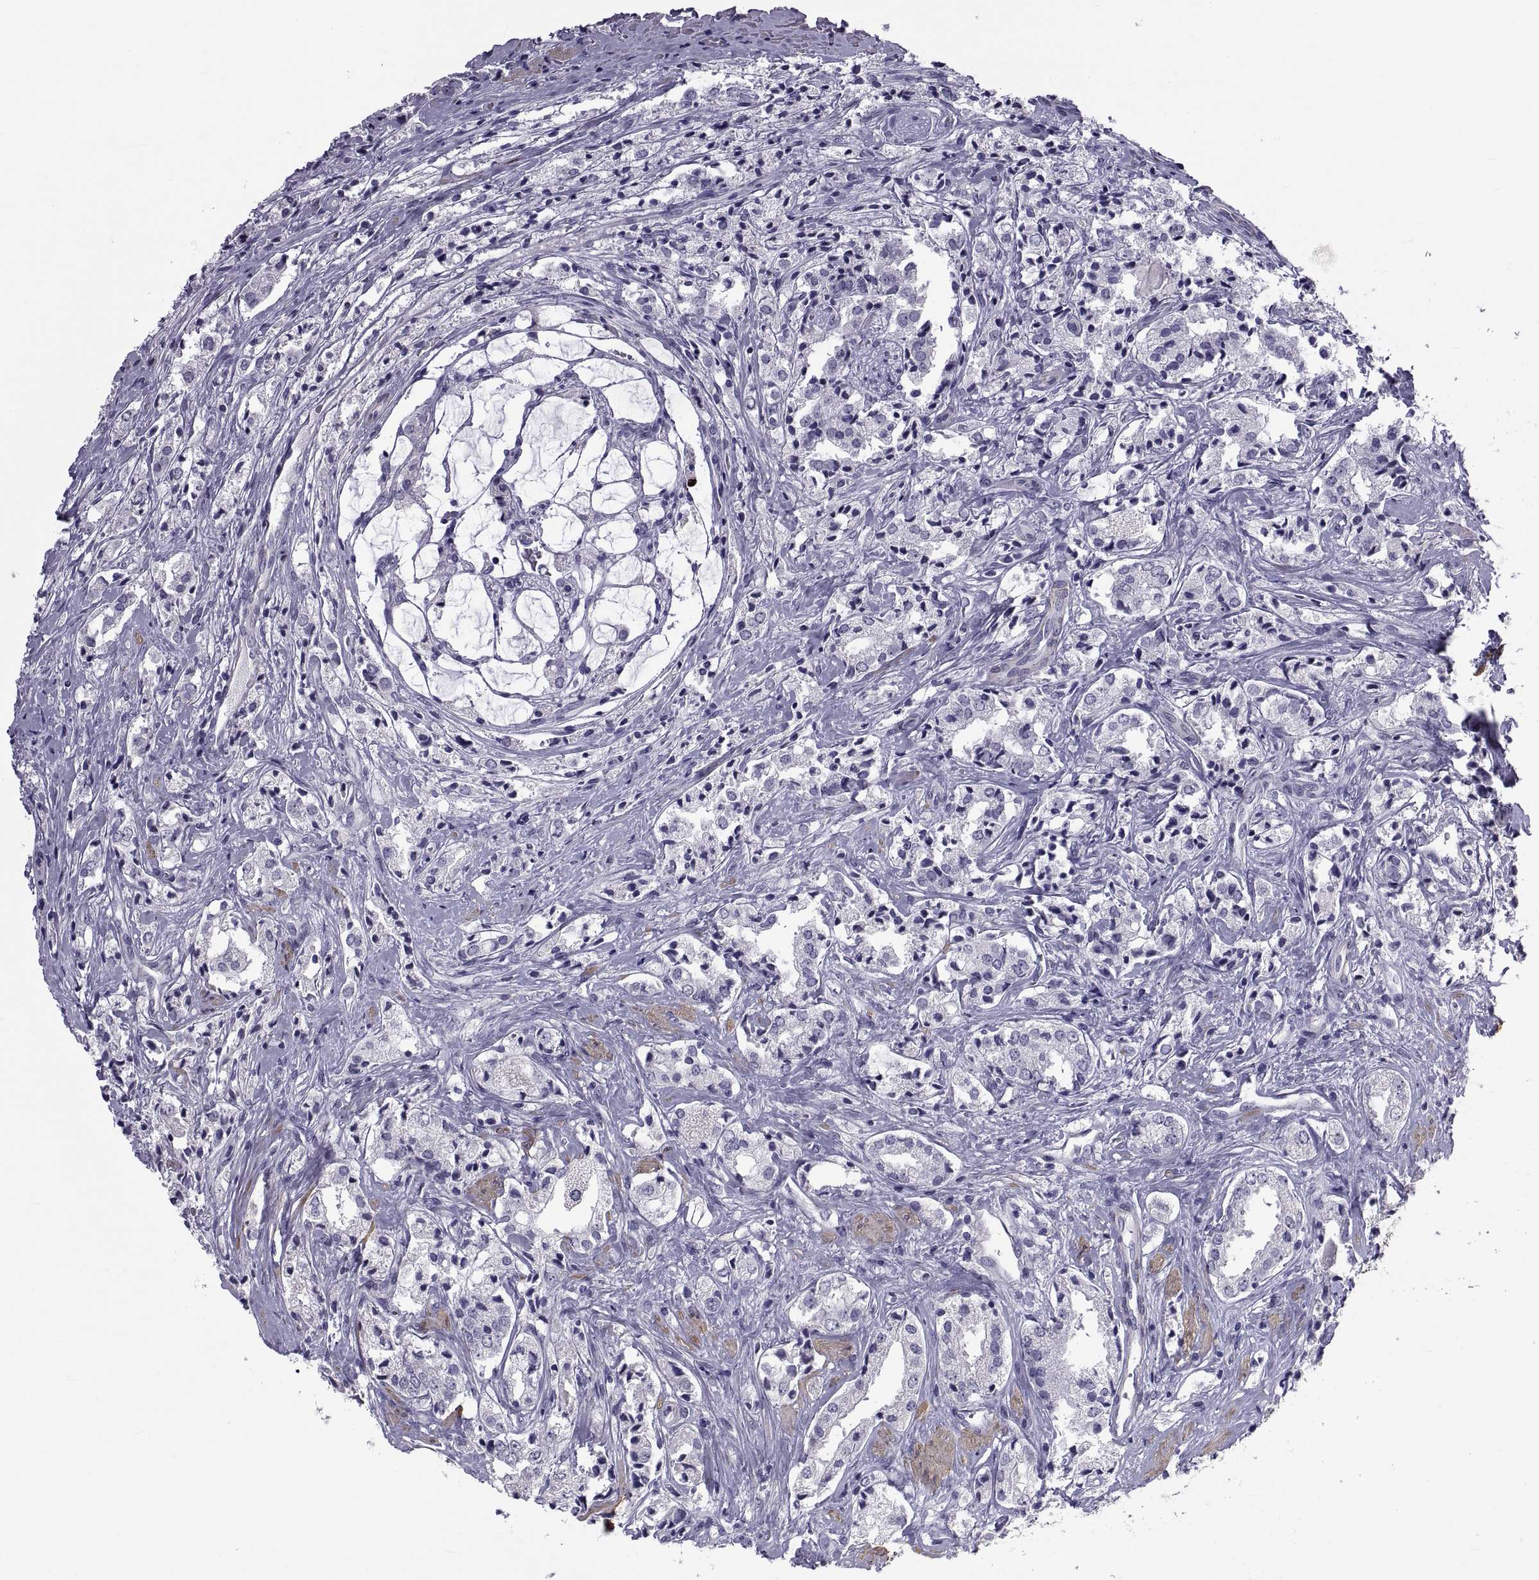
{"staining": {"intensity": "negative", "quantity": "none", "location": "none"}, "tissue": "prostate cancer", "cell_type": "Tumor cells", "image_type": "cancer", "snomed": [{"axis": "morphology", "description": "Adenocarcinoma, NOS"}, {"axis": "topography", "description": "Prostate"}], "caption": "This image is of adenocarcinoma (prostate) stained with immunohistochemistry to label a protein in brown with the nuclei are counter-stained blue. There is no expression in tumor cells.", "gene": "MAGEB1", "patient": {"sex": "male", "age": 66}}